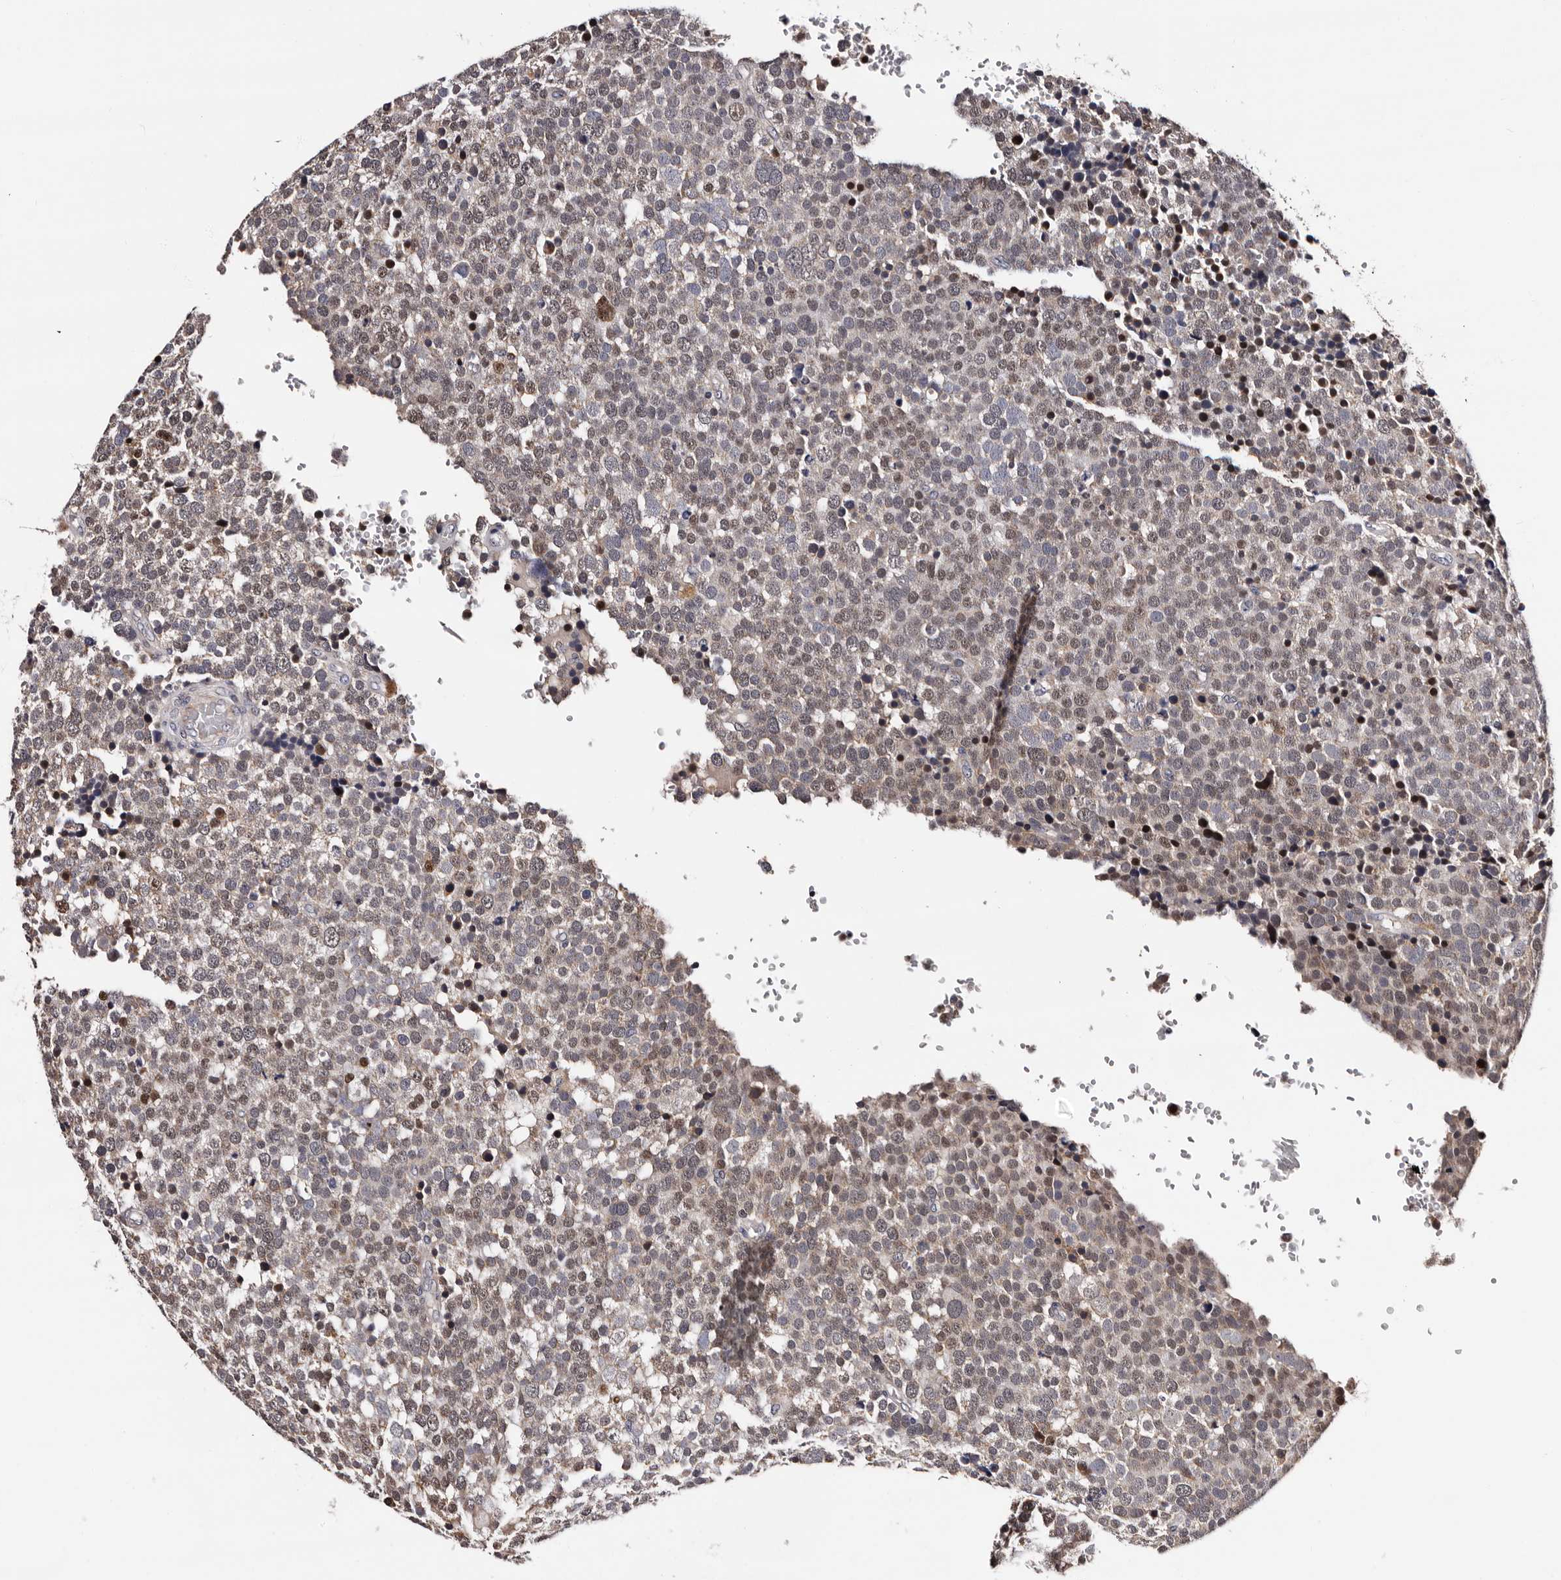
{"staining": {"intensity": "weak", "quantity": "25%-75%", "location": "cytoplasmic/membranous,nuclear"}, "tissue": "testis cancer", "cell_type": "Tumor cells", "image_type": "cancer", "snomed": [{"axis": "morphology", "description": "Seminoma, NOS"}, {"axis": "topography", "description": "Testis"}], "caption": "This histopathology image demonstrates IHC staining of human testis cancer, with low weak cytoplasmic/membranous and nuclear positivity in about 25%-75% of tumor cells.", "gene": "TAF4B", "patient": {"sex": "male", "age": 71}}